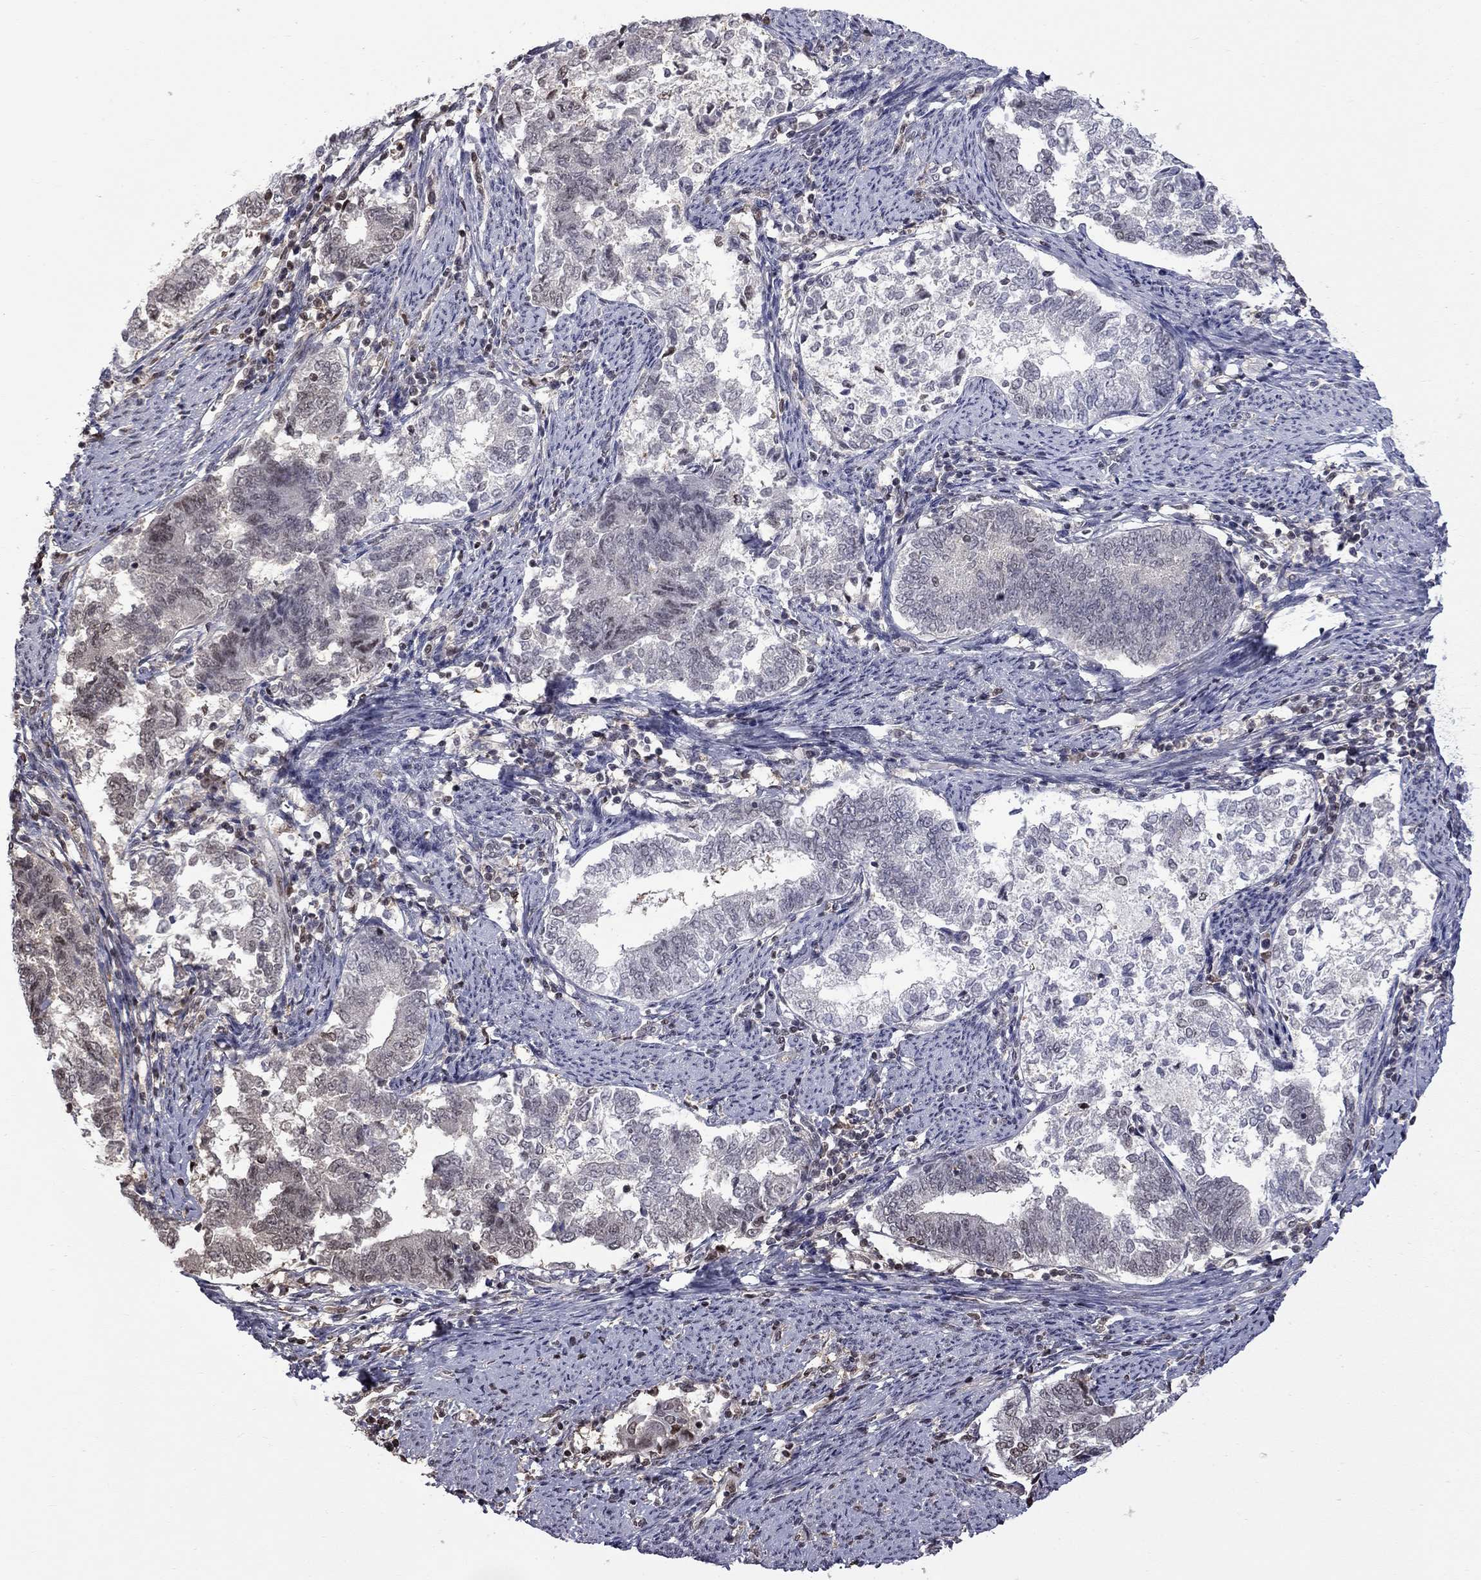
{"staining": {"intensity": "negative", "quantity": "none", "location": "none"}, "tissue": "endometrial cancer", "cell_type": "Tumor cells", "image_type": "cancer", "snomed": [{"axis": "morphology", "description": "Adenocarcinoma, NOS"}, {"axis": "topography", "description": "Endometrium"}], "caption": "IHC image of human endometrial cancer stained for a protein (brown), which displays no staining in tumor cells.", "gene": "RFWD3", "patient": {"sex": "female", "age": 65}}